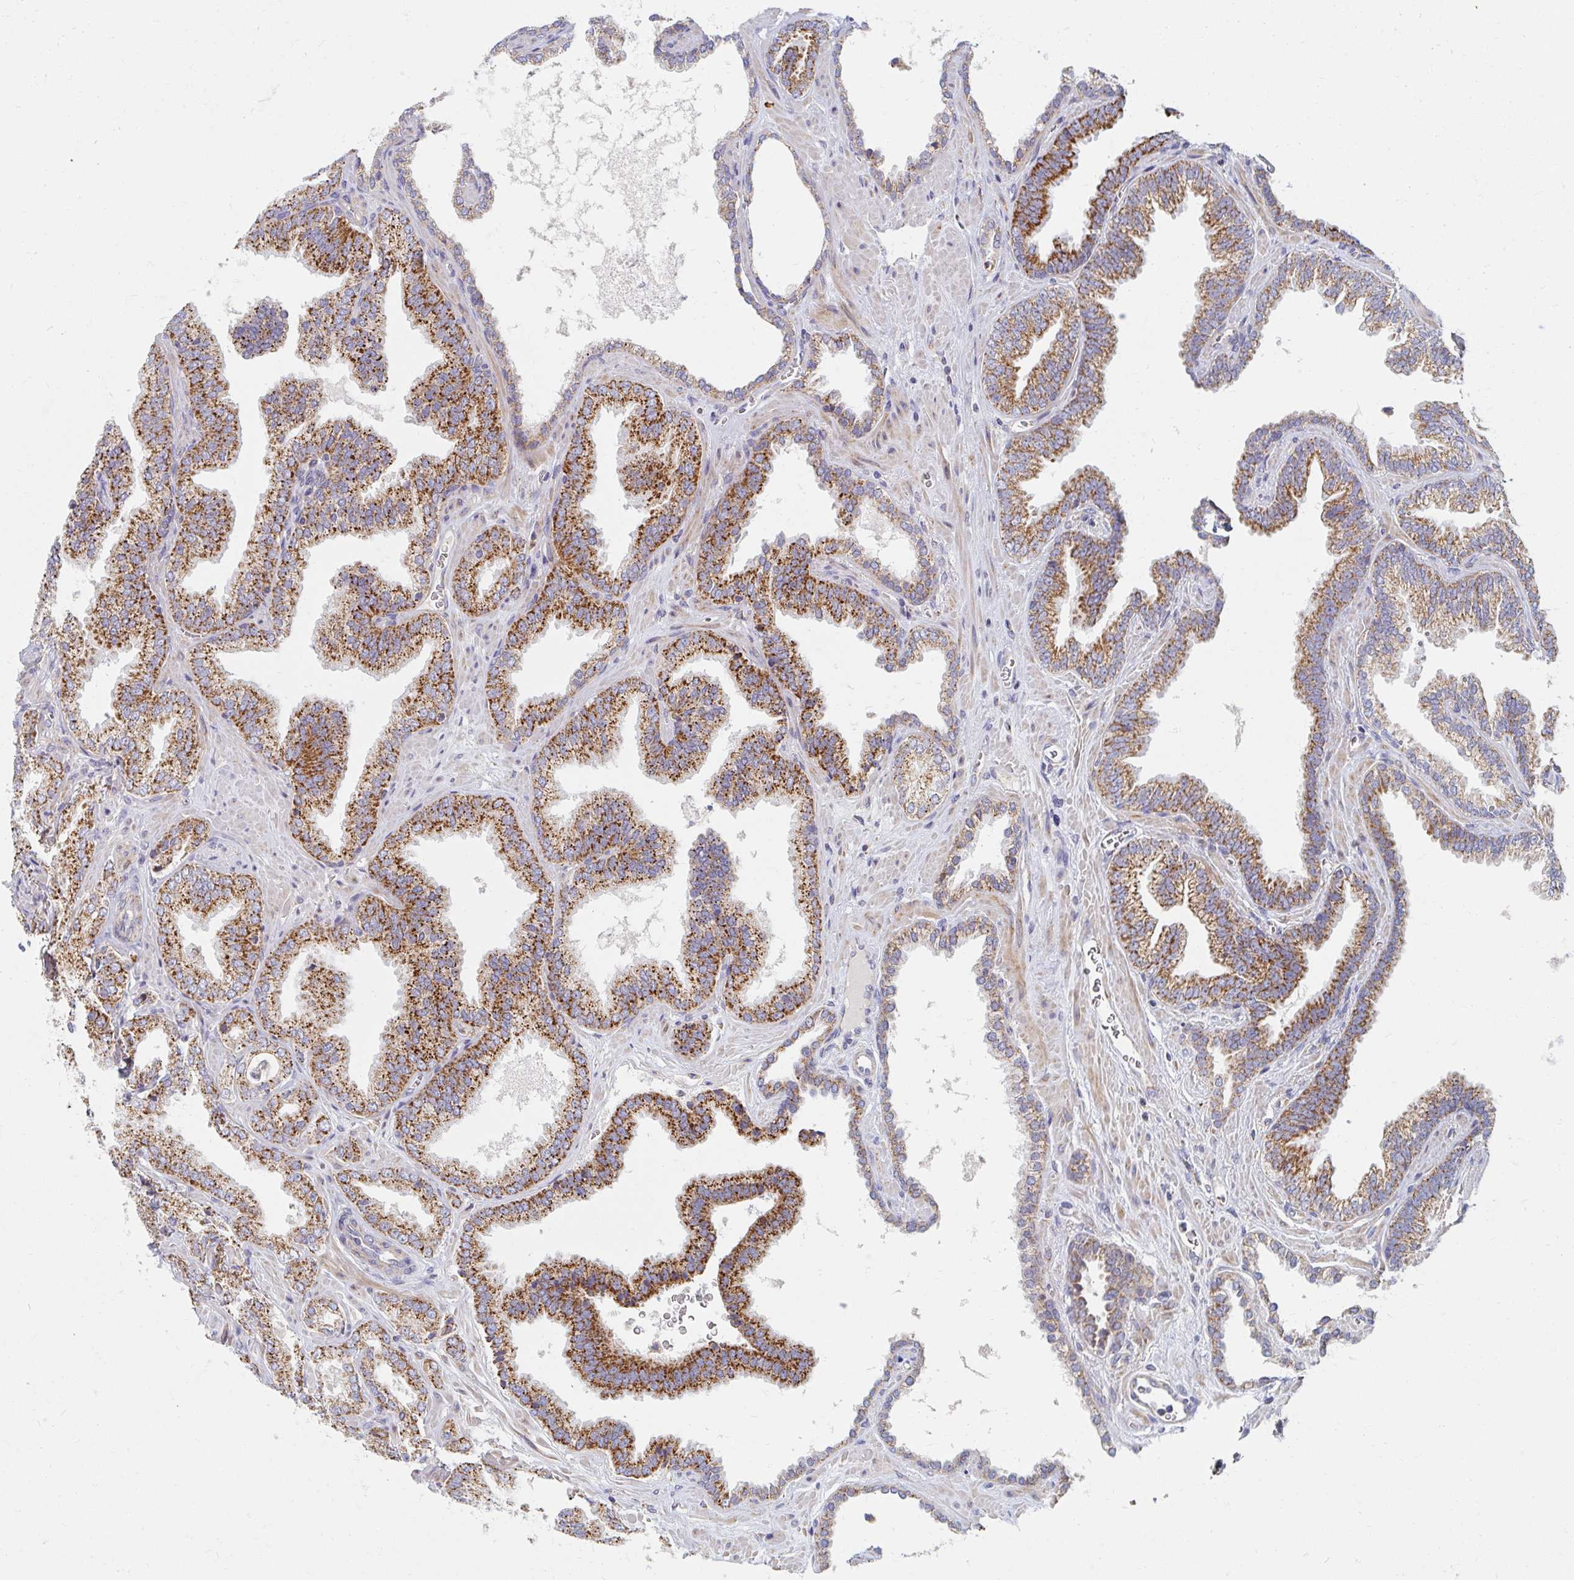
{"staining": {"intensity": "strong", "quantity": ">75%", "location": "cytoplasmic/membranous"}, "tissue": "prostate cancer", "cell_type": "Tumor cells", "image_type": "cancer", "snomed": [{"axis": "morphology", "description": "Adenocarcinoma, High grade"}, {"axis": "topography", "description": "Prostate"}], "caption": "Immunohistochemistry (IHC) of human prostate cancer demonstrates high levels of strong cytoplasmic/membranous expression in approximately >75% of tumor cells. Immunohistochemistry stains the protein of interest in brown and the nuclei are stained blue.", "gene": "MAVS", "patient": {"sex": "male", "age": 68}}